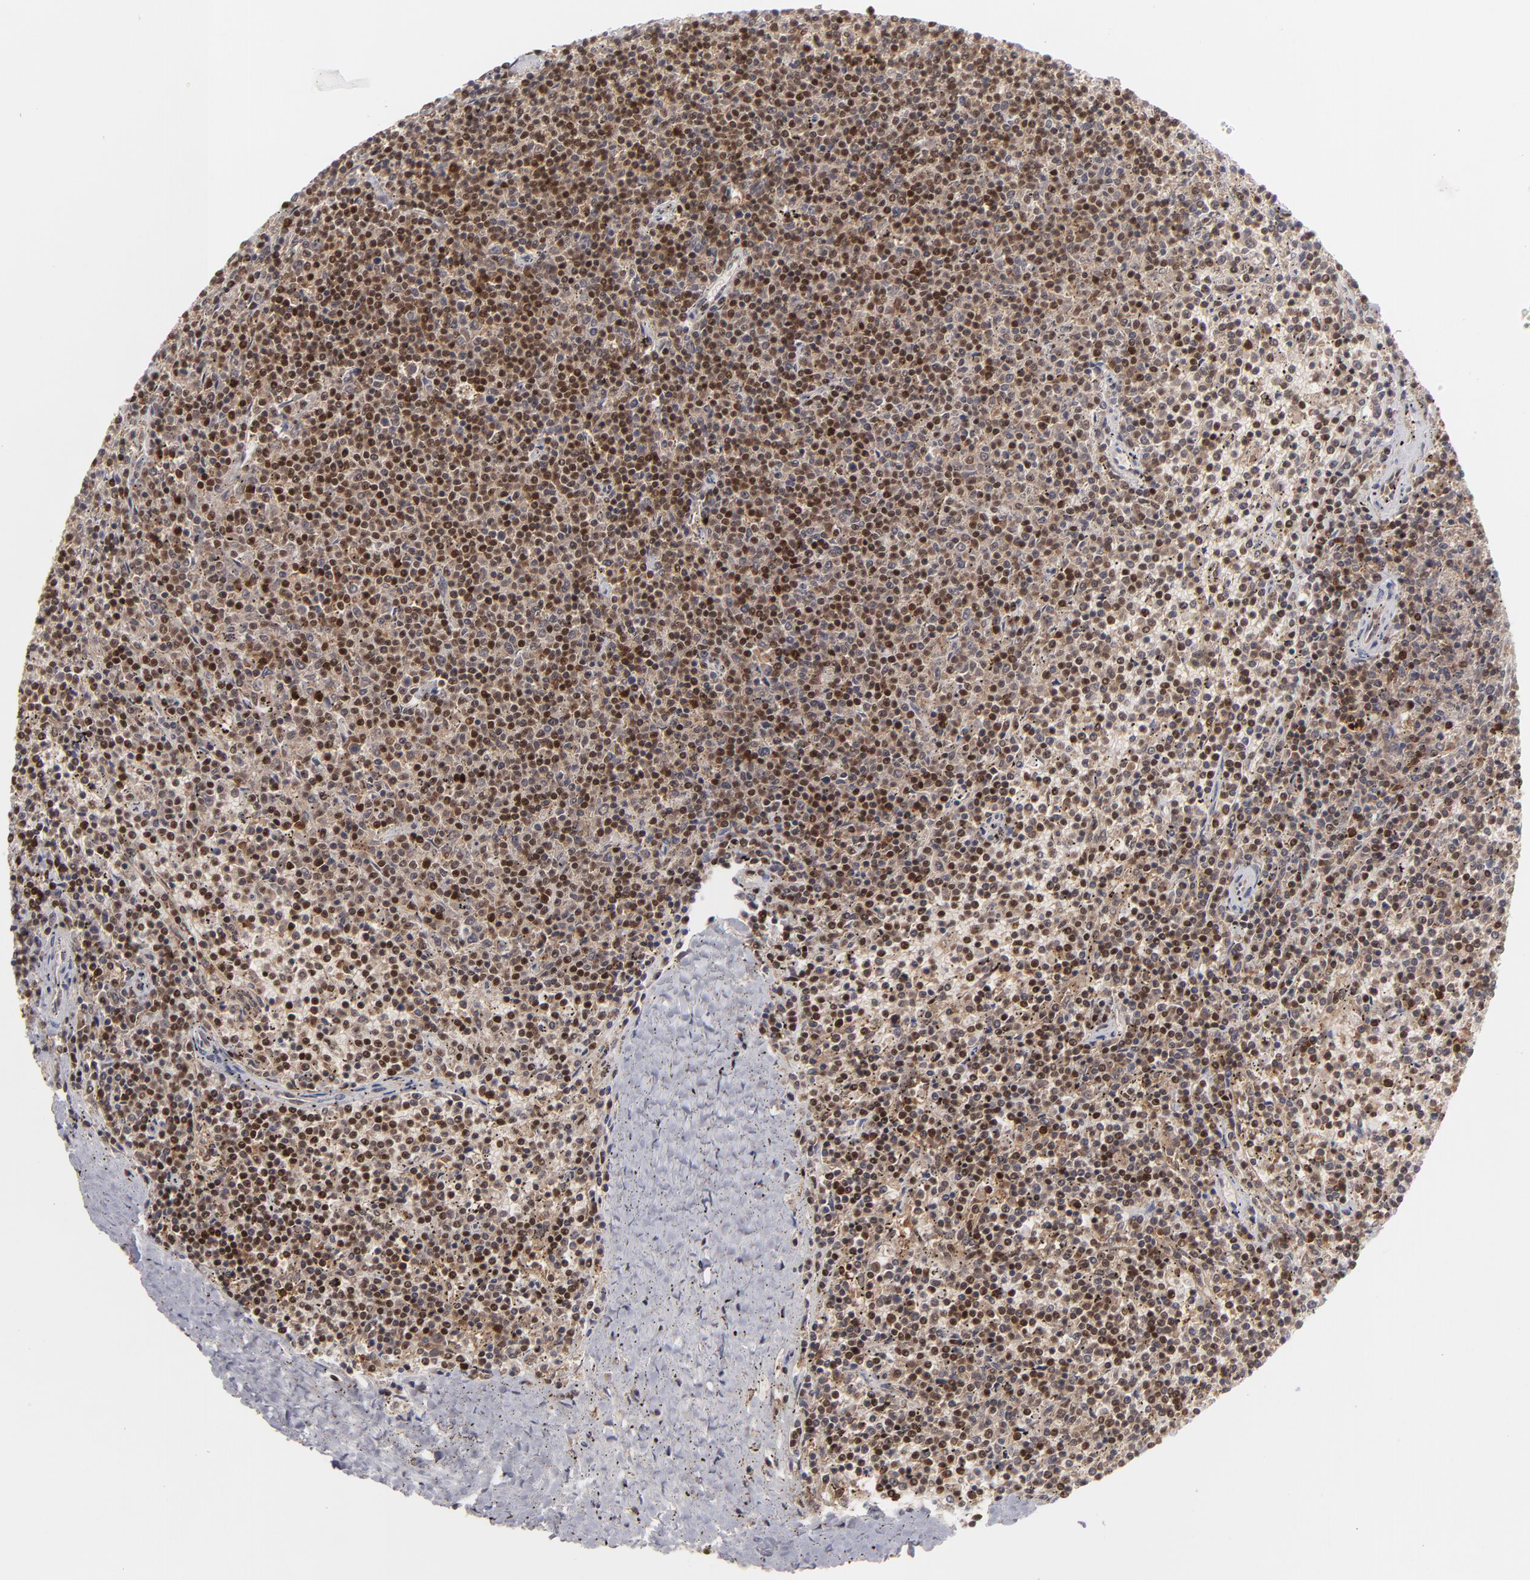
{"staining": {"intensity": "moderate", "quantity": ">75%", "location": "cytoplasmic/membranous,nuclear"}, "tissue": "lymphoma", "cell_type": "Tumor cells", "image_type": "cancer", "snomed": [{"axis": "morphology", "description": "Malignant lymphoma, non-Hodgkin's type, Low grade"}, {"axis": "topography", "description": "Spleen"}], "caption": "The image shows immunohistochemical staining of malignant lymphoma, non-Hodgkin's type (low-grade). There is moderate cytoplasmic/membranous and nuclear expression is seen in about >75% of tumor cells. The staining is performed using DAB (3,3'-diaminobenzidine) brown chromogen to label protein expression. The nuclei are counter-stained blue using hematoxylin.", "gene": "GSR", "patient": {"sex": "female", "age": 50}}